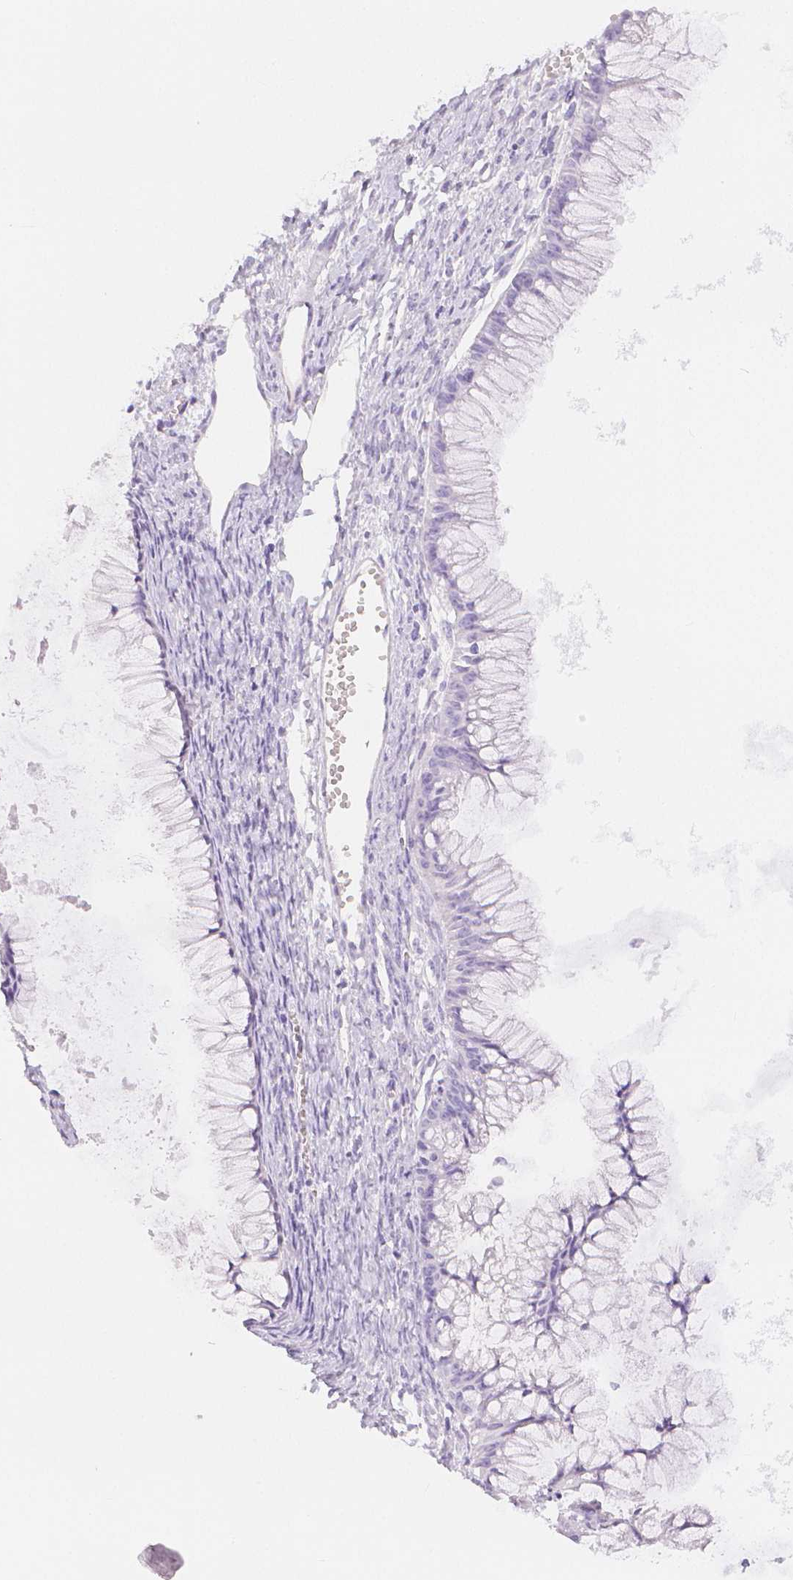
{"staining": {"intensity": "negative", "quantity": "none", "location": "none"}, "tissue": "ovarian cancer", "cell_type": "Tumor cells", "image_type": "cancer", "snomed": [{"axis": "morphology", "description": "Cystadenocarcinoma, mucinous, NOS"}, {"axis": "topography", "description": "Ovary"}], "caption": "IHC photomicrograph of ovarian cancer (mucinous cystadenocarcinoma) stained for a protein (brown), which shows no staining in tumor cells.", "gene": "SLC27A5", "patient": {"sex": "female", "age": 41}}